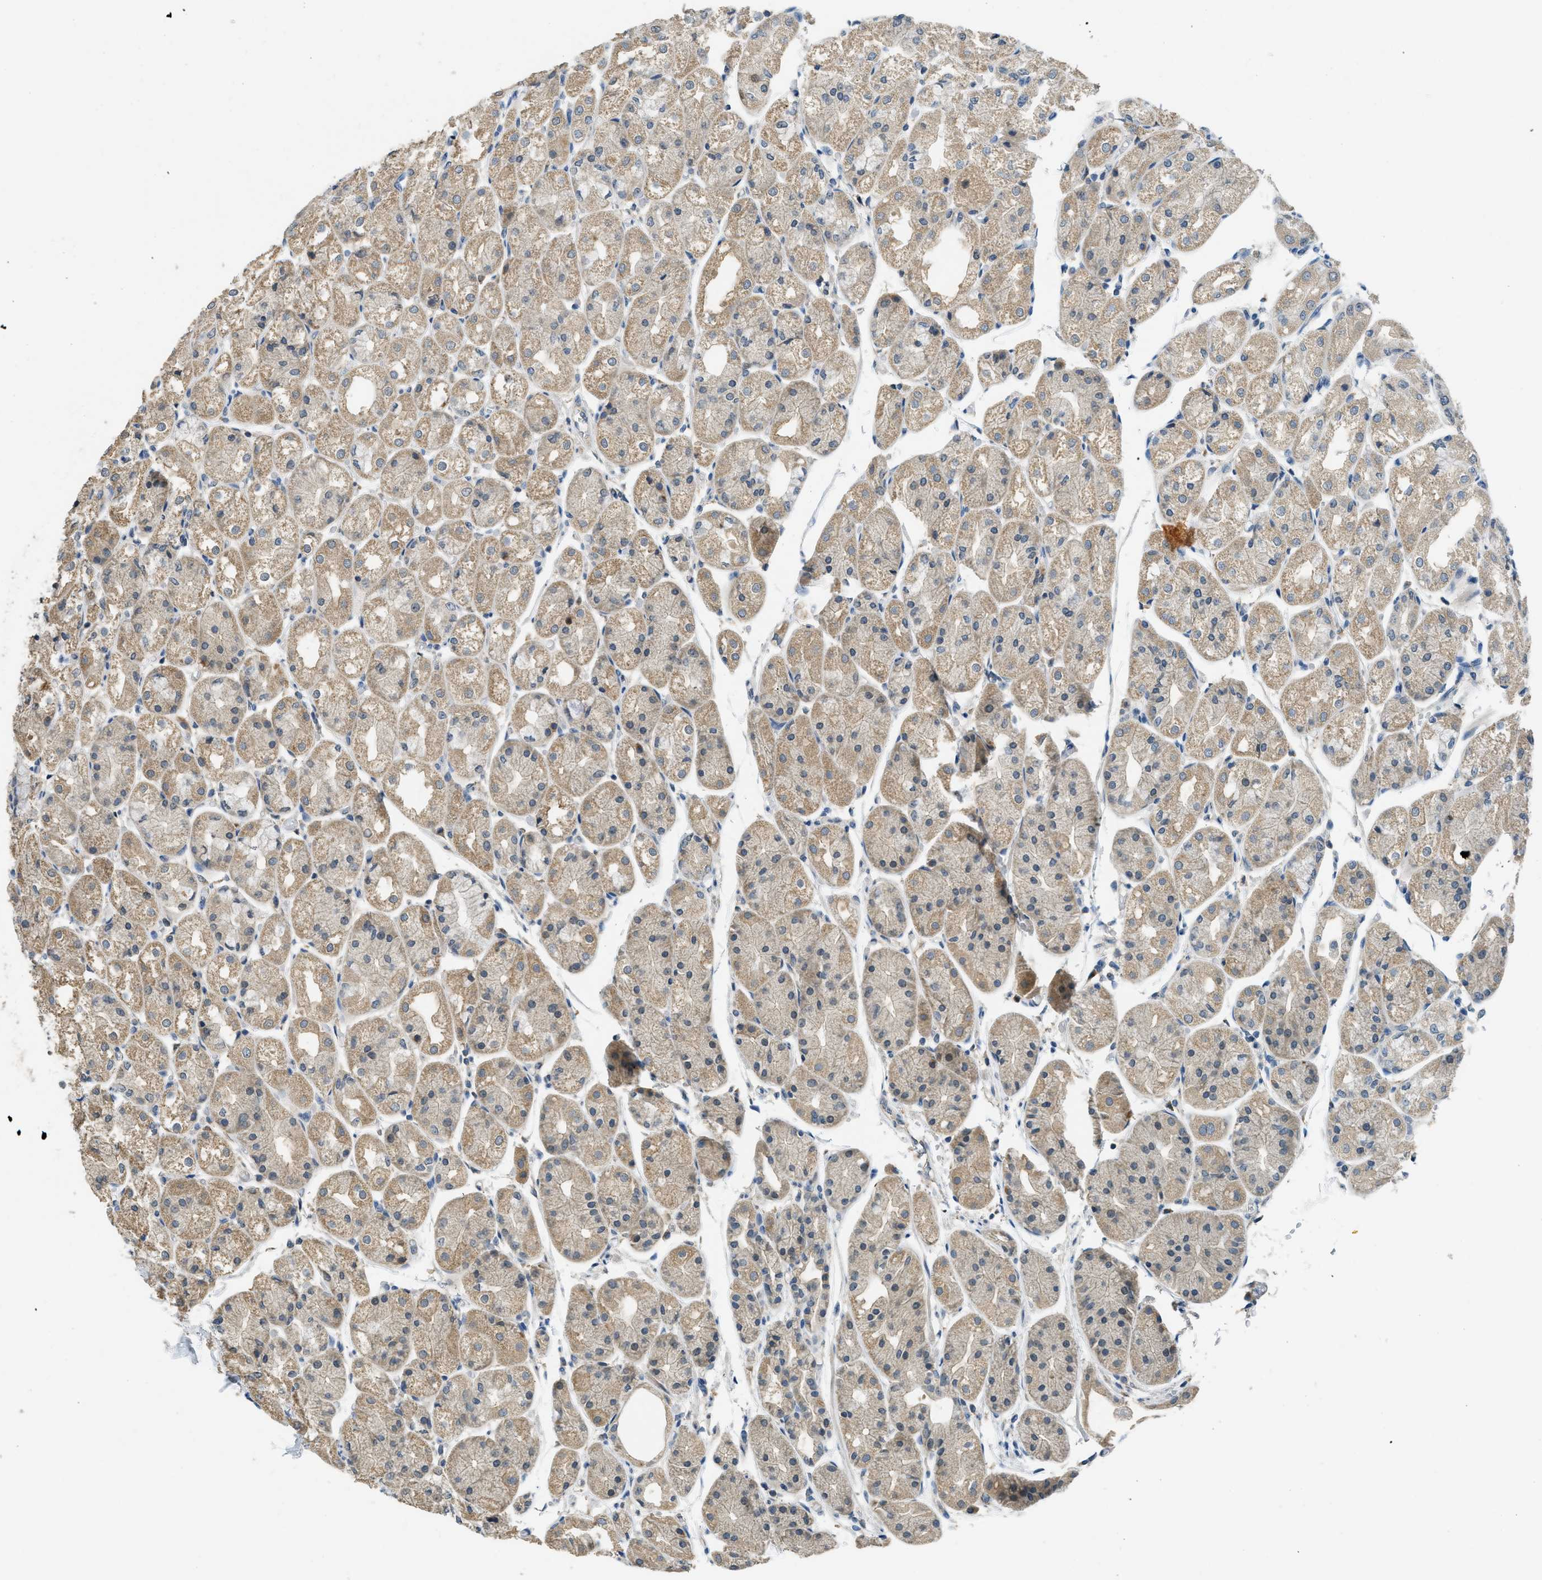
{"staining": {"intensity": "weak", "quantity": "25%-75%", "location": "cytoplasmic/membranous"}, "tissue": "stomach", "cell_type": "Glandular cells", "image_type": "normal", "snomed": [{"axis": "morphology", "description": "Normal tissue, NOS"}, {"axis": "topography", "description": "Stomach, upper"}], "caption": "A photomicrograph of stomach stained for a protein exhibits weak cytoplasmic/membranous brown staining in glandular cells.", "gene": "MIS18A", "patient": {"sex": "male", "age": 72}}